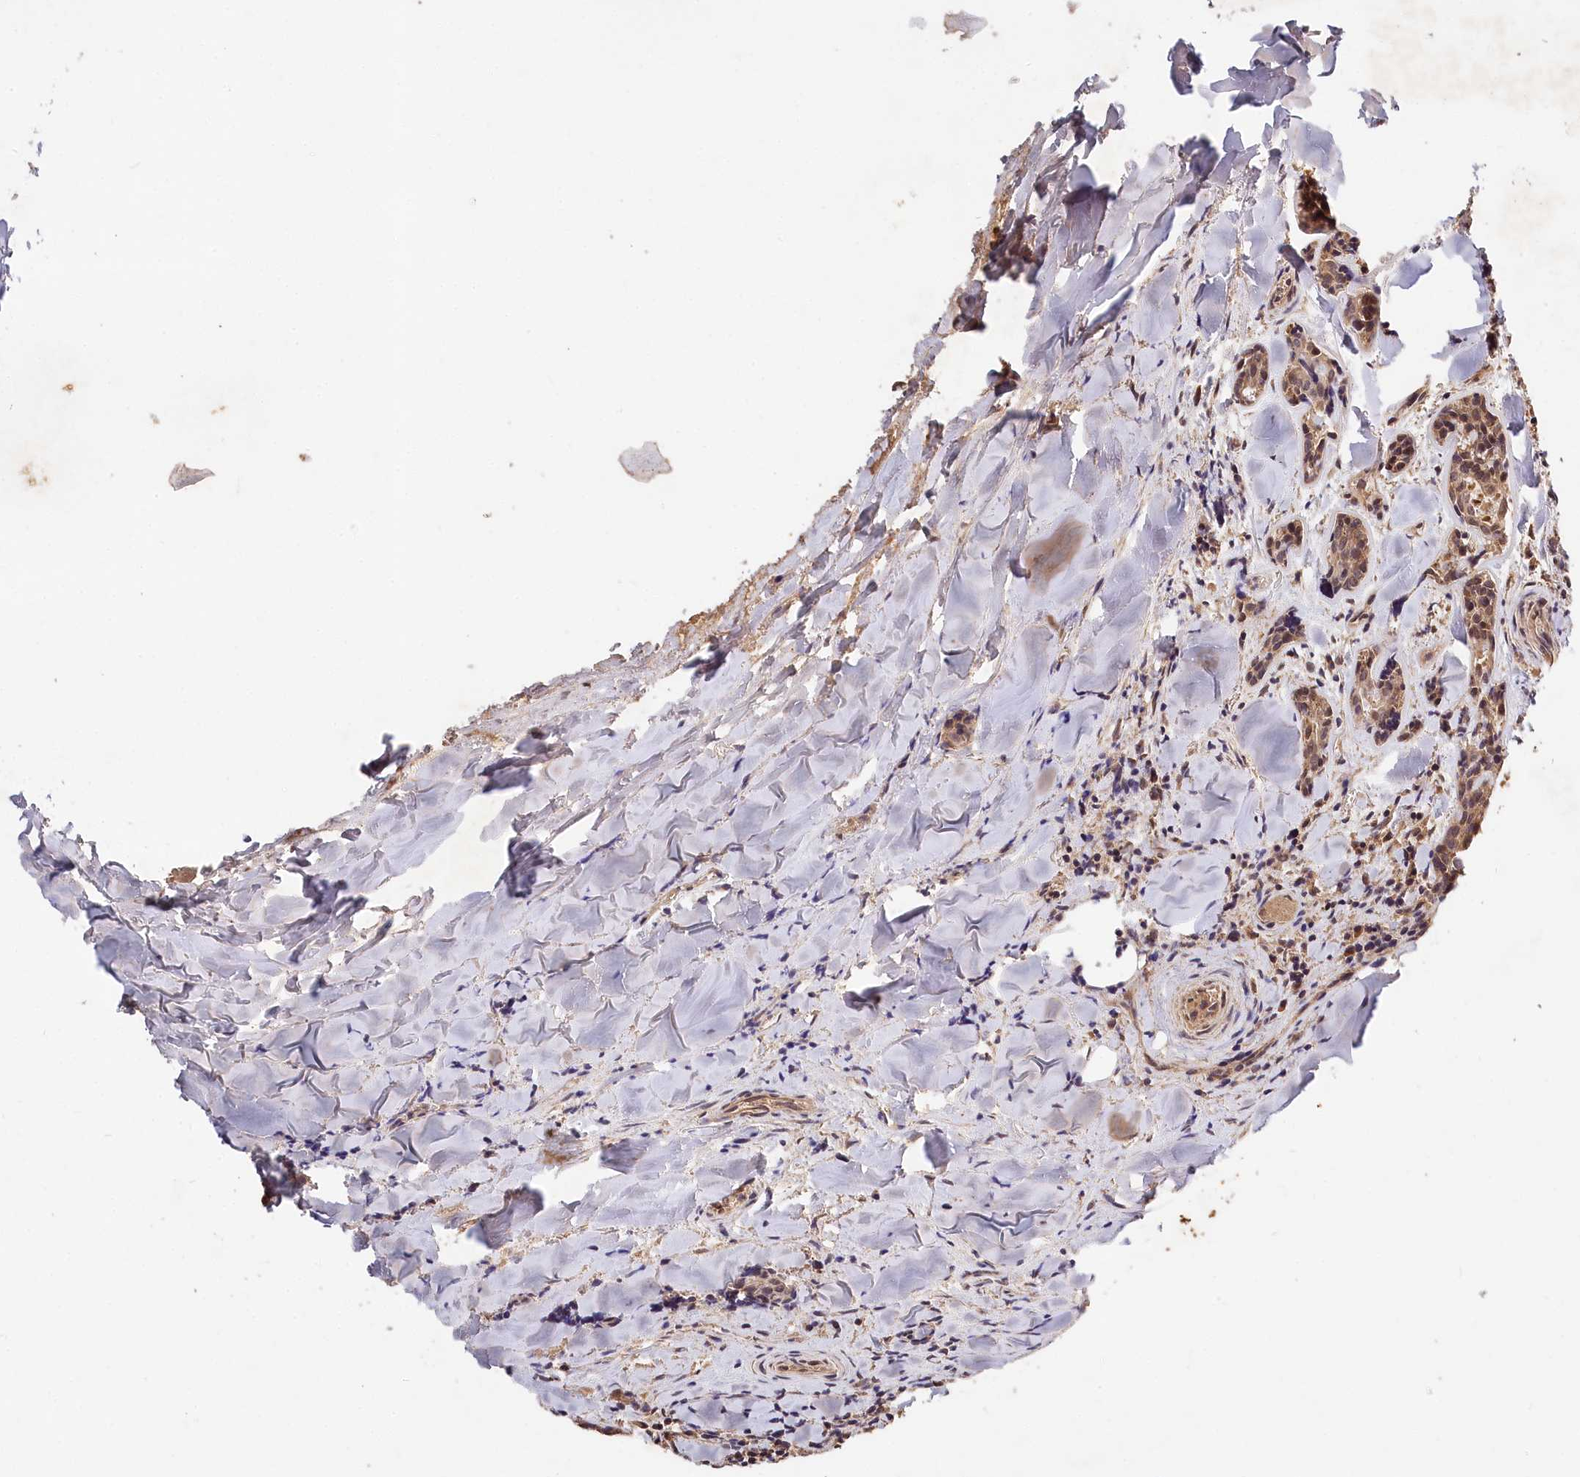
{"staining": {"intensity": "weak", "quantity": ">75%", "location": "cytoplasmic/membranous"}, "tissue": "head and neck cancer", "cell_type": "Tumor cells", "image_type": "cancer", "snomed": [{"axis": "morphology", "description": "Adenocarcinoma, NOS"}, {"axis": "topography", "description": "Salivary gland"}, {"axis": "topography", "description": "Head-Neck"}], "caption": "Brown immunohistochemical staining in head and neck cancer shows weak cytoplasmic/membranous staining in about >75% of tumor cells.", "gene": "MCF2L2", "patient": {"sex": "female", "age": 63}}